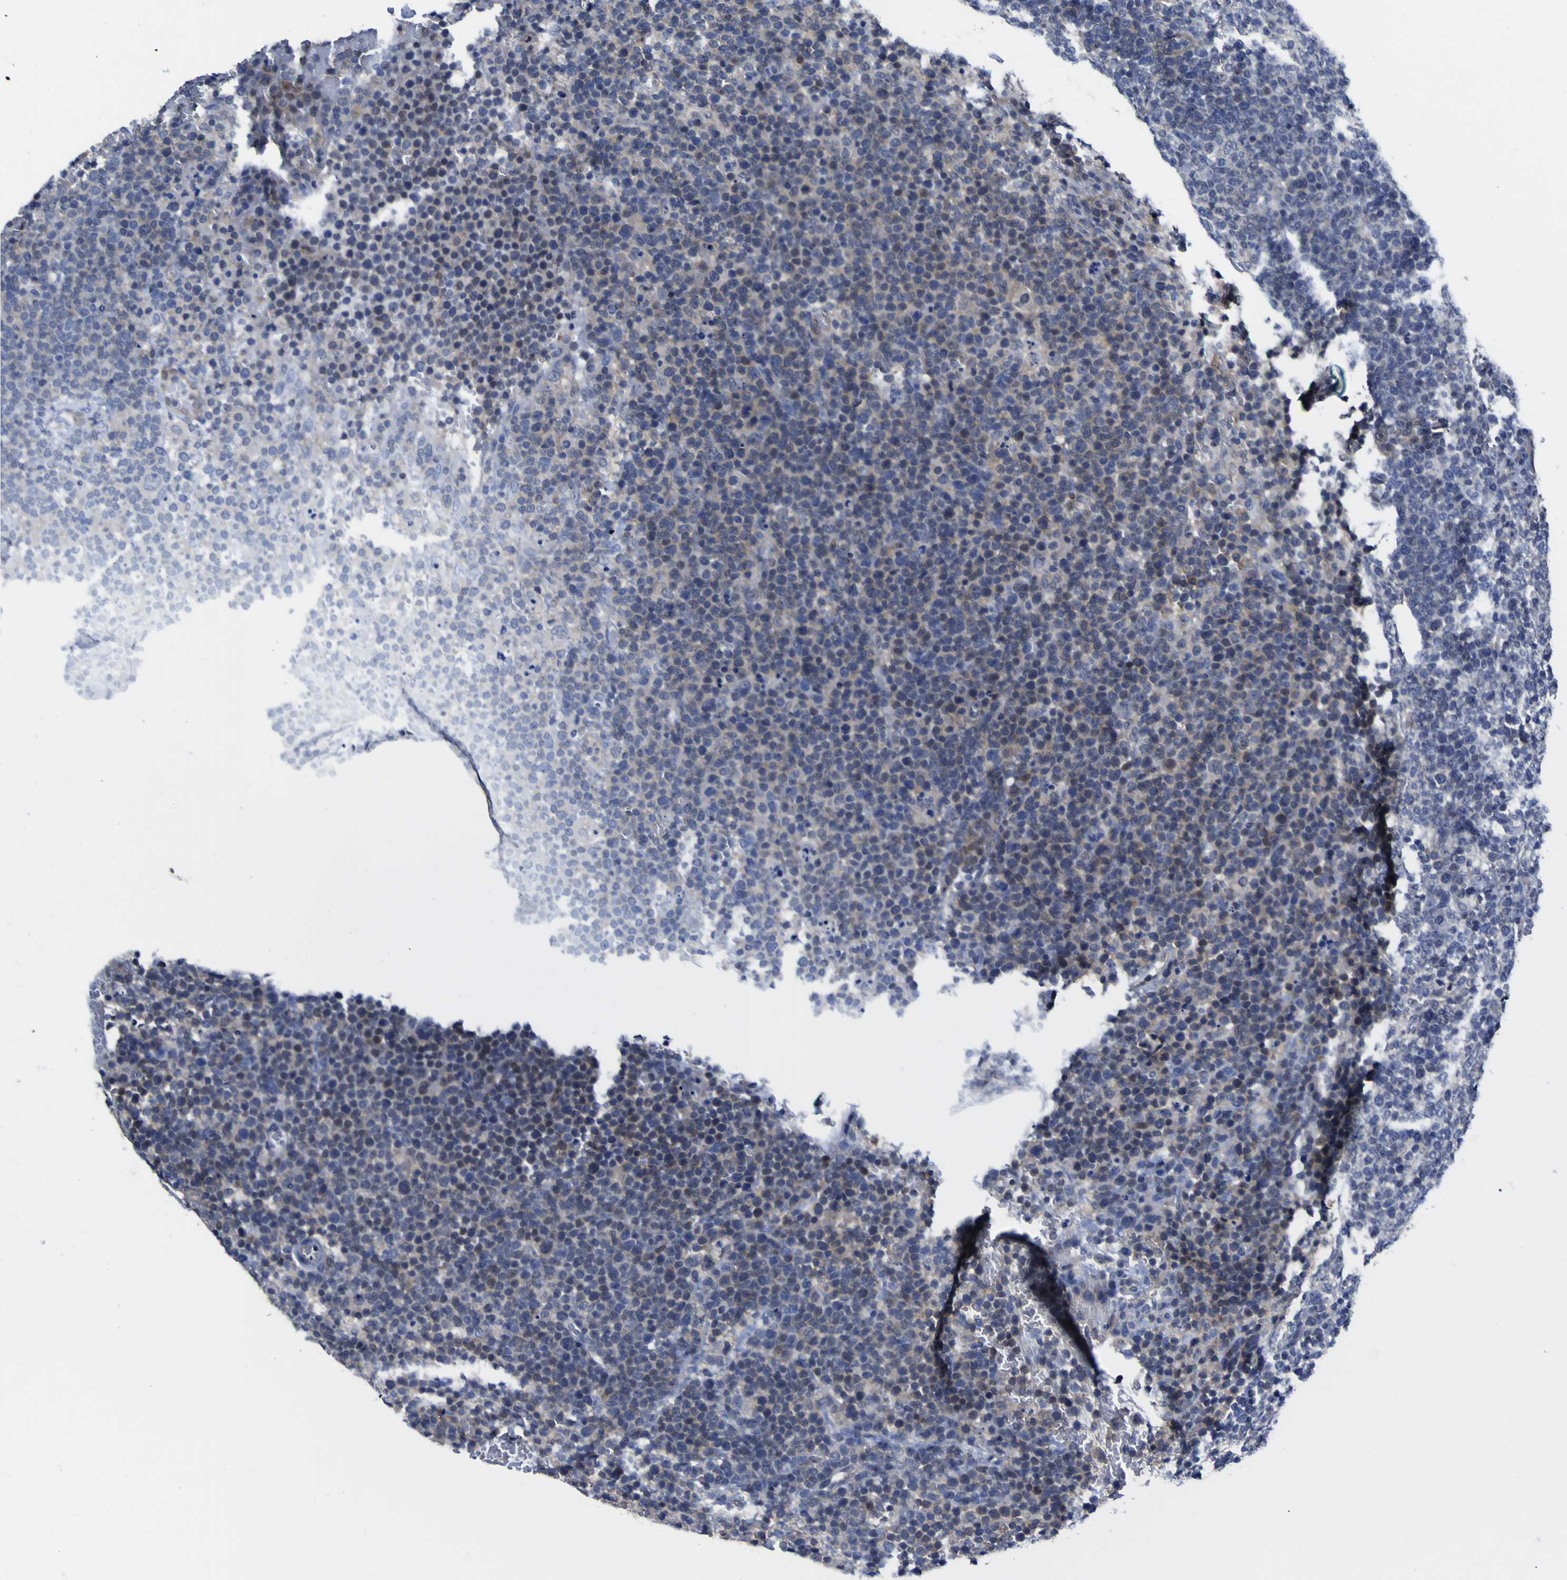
{"staining": {"intensity": "weak", "quantity": "<25%", "location": "cytoplasmic/membranous"}, "tissue": "lymphoma", "cell_type": "Tumor cells", "image_type": "cancer", "snomed": [{"axis": "morphology", "description": "Malignant lymphoma, non-Hodgkin's type, High grade"}, {"axis": "topography", "description": "Lymph node"}], "caption": "Photomicrograph shows no significant protein expression in tumor cells of high-grade malignant lymphoma, non-Hodgkin's type.", "gene": "CASP6", "patient": {"sex": "male", "age": 61}}